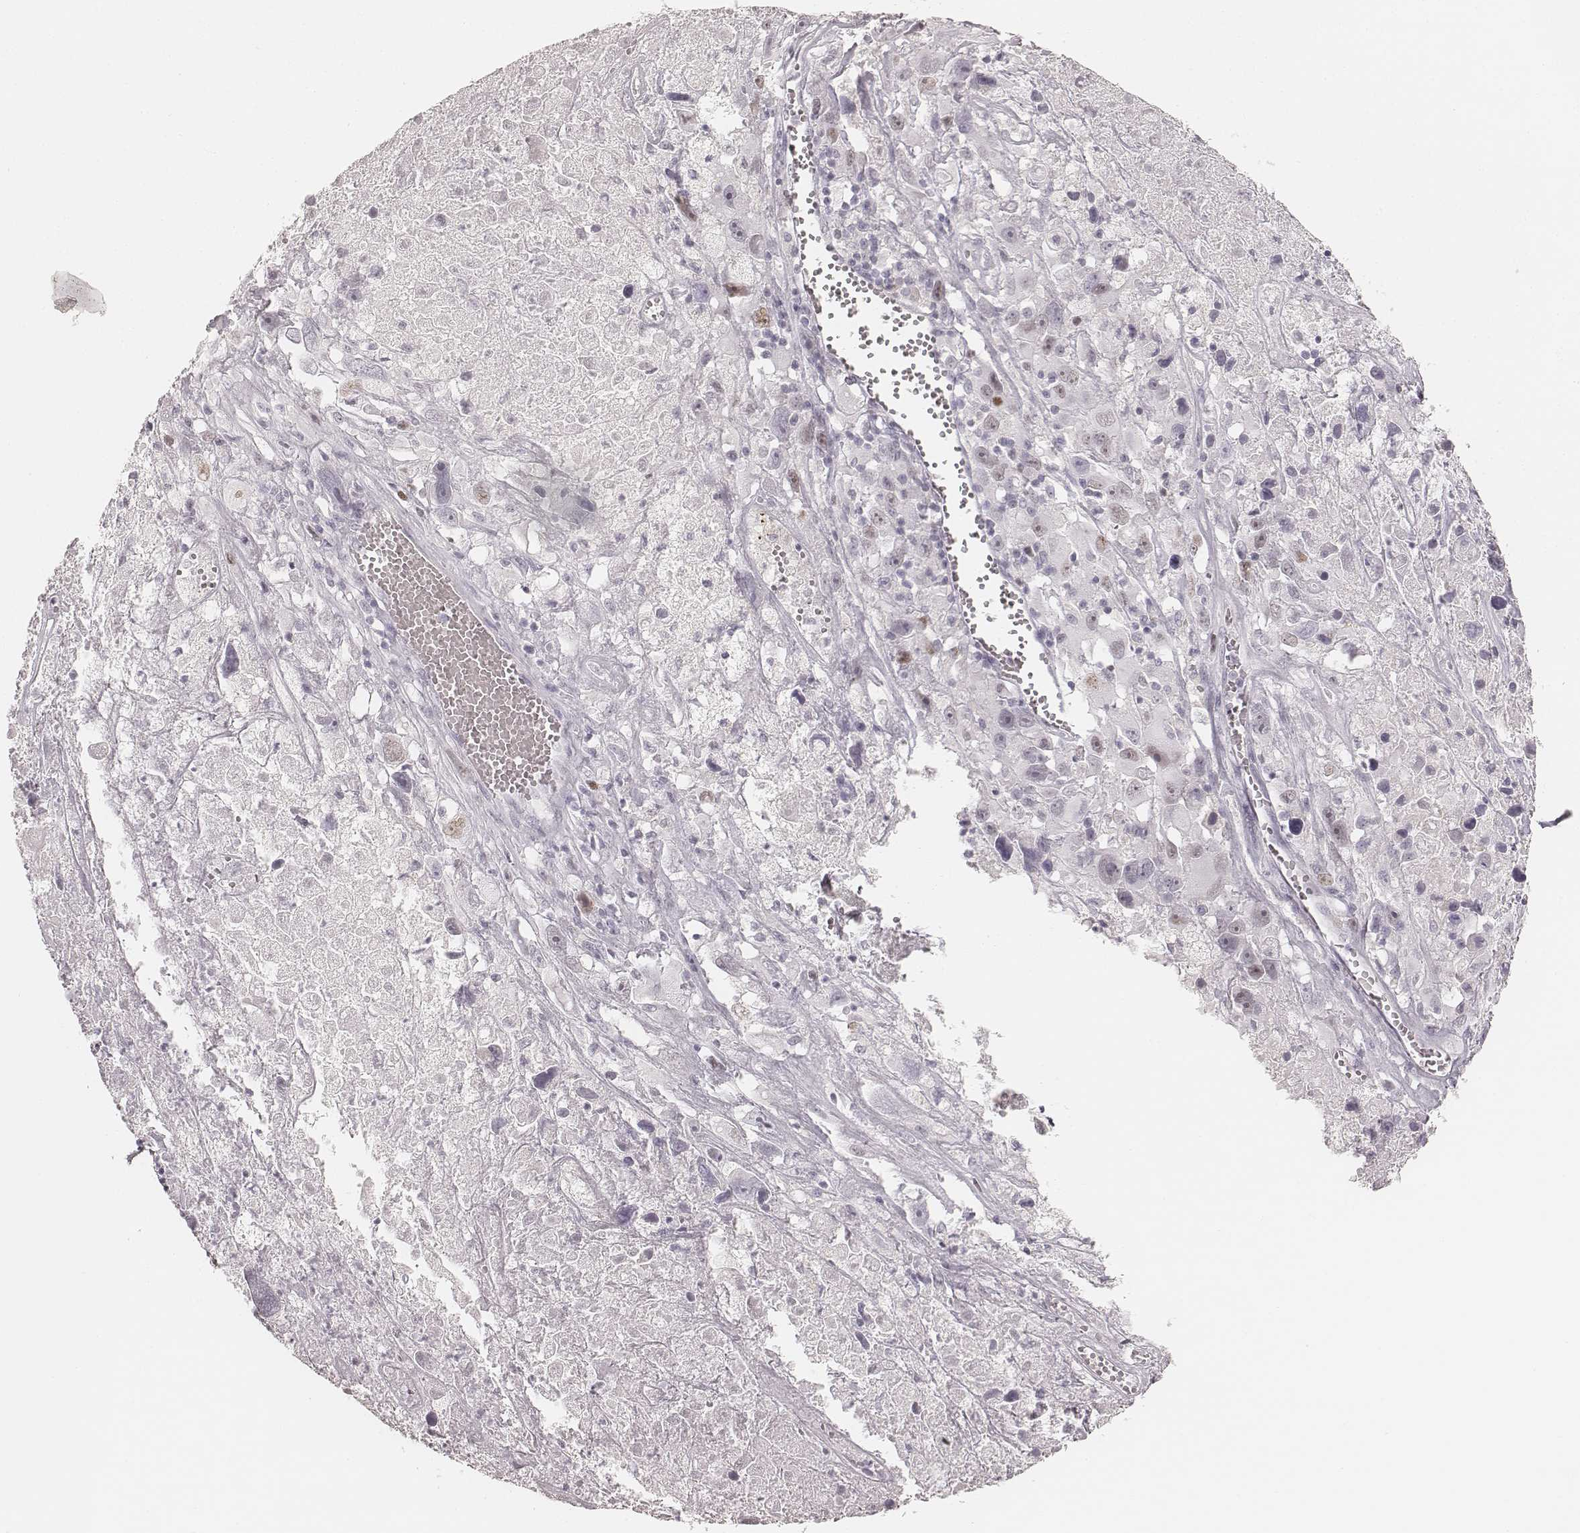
{"staining": {"intensity": "weak", "quantity": "<25%", "location": "nuclear"}, "tissue": "melanoma", "cell_type": "Tumor cells", "image_type": "cancer", "snomed": [{"axis": "morphology", "description": "Malignant melanoma, Metastatic site"}, {"axis": "topography", "description": "Lymph node"}], "caption": "Immunohistochemistry (IHC) of malignant melanoma (metastatic site) exhibits no expression in tumor cells.", "gene": "TEX37", "patient": {"sex": "male", "age": 50}}